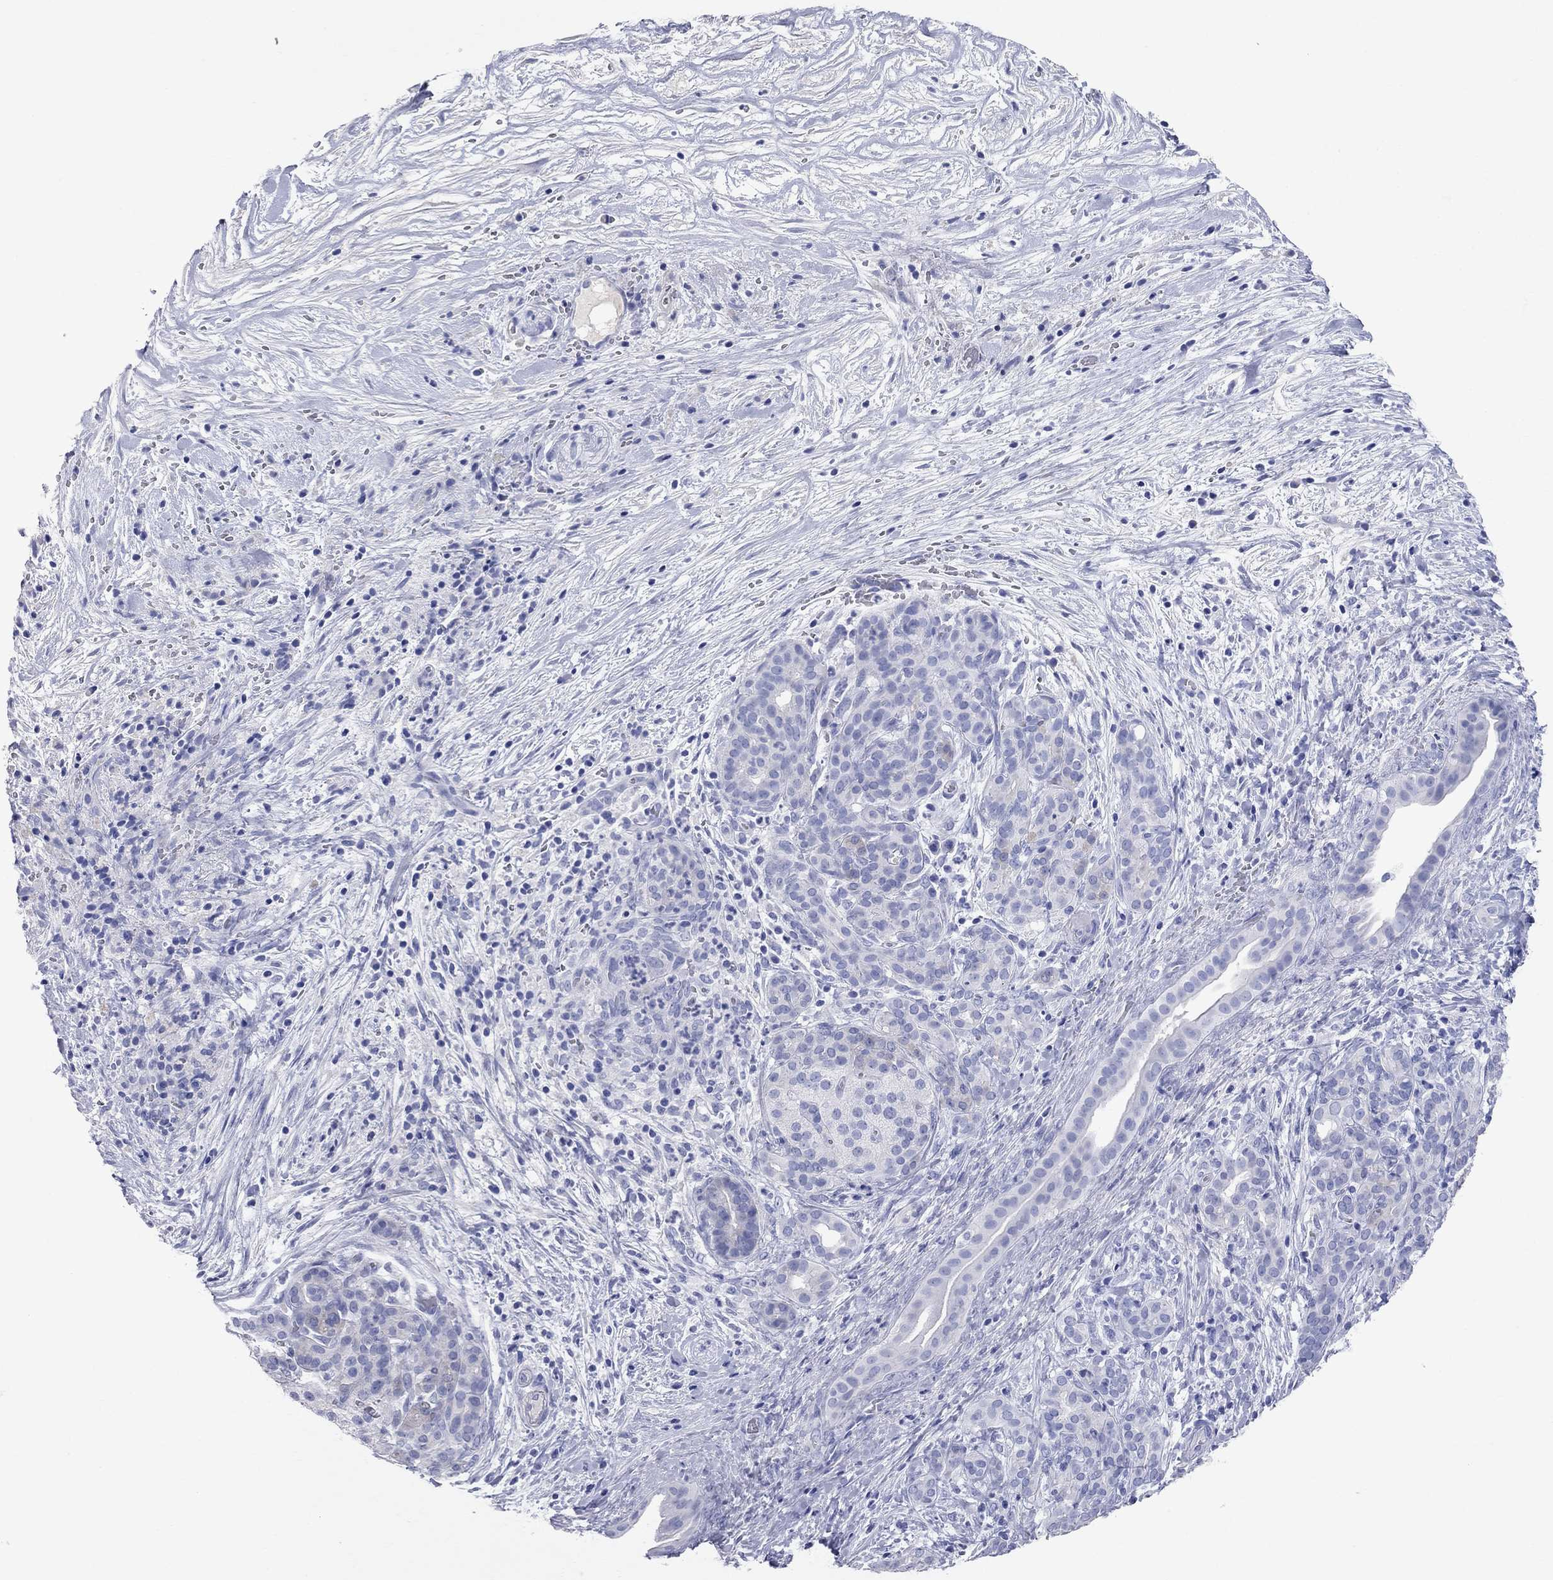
{"staining": {"intensity": "weak", "quantity": "<25%", "location": "cytoplasmic/membranous"}, "tissue": "pancreatic cancer", "cell_type": "Tumor cells", "image_type": "cancer", "snomed": [{"axis": "morphology", "description": "Adenocarcinoma, NOS"}, {"axis": "topography", "description": "Pancreas"}], "caption": "High power microscopy photomicrograph of an immunohistochemistry (IHC) micrograph of pancreatic adenocarcinoma, revealing no significant positivity in tumor cells.", "gene": "AOX1", "patient": {"sex": "male", "age": 44}}